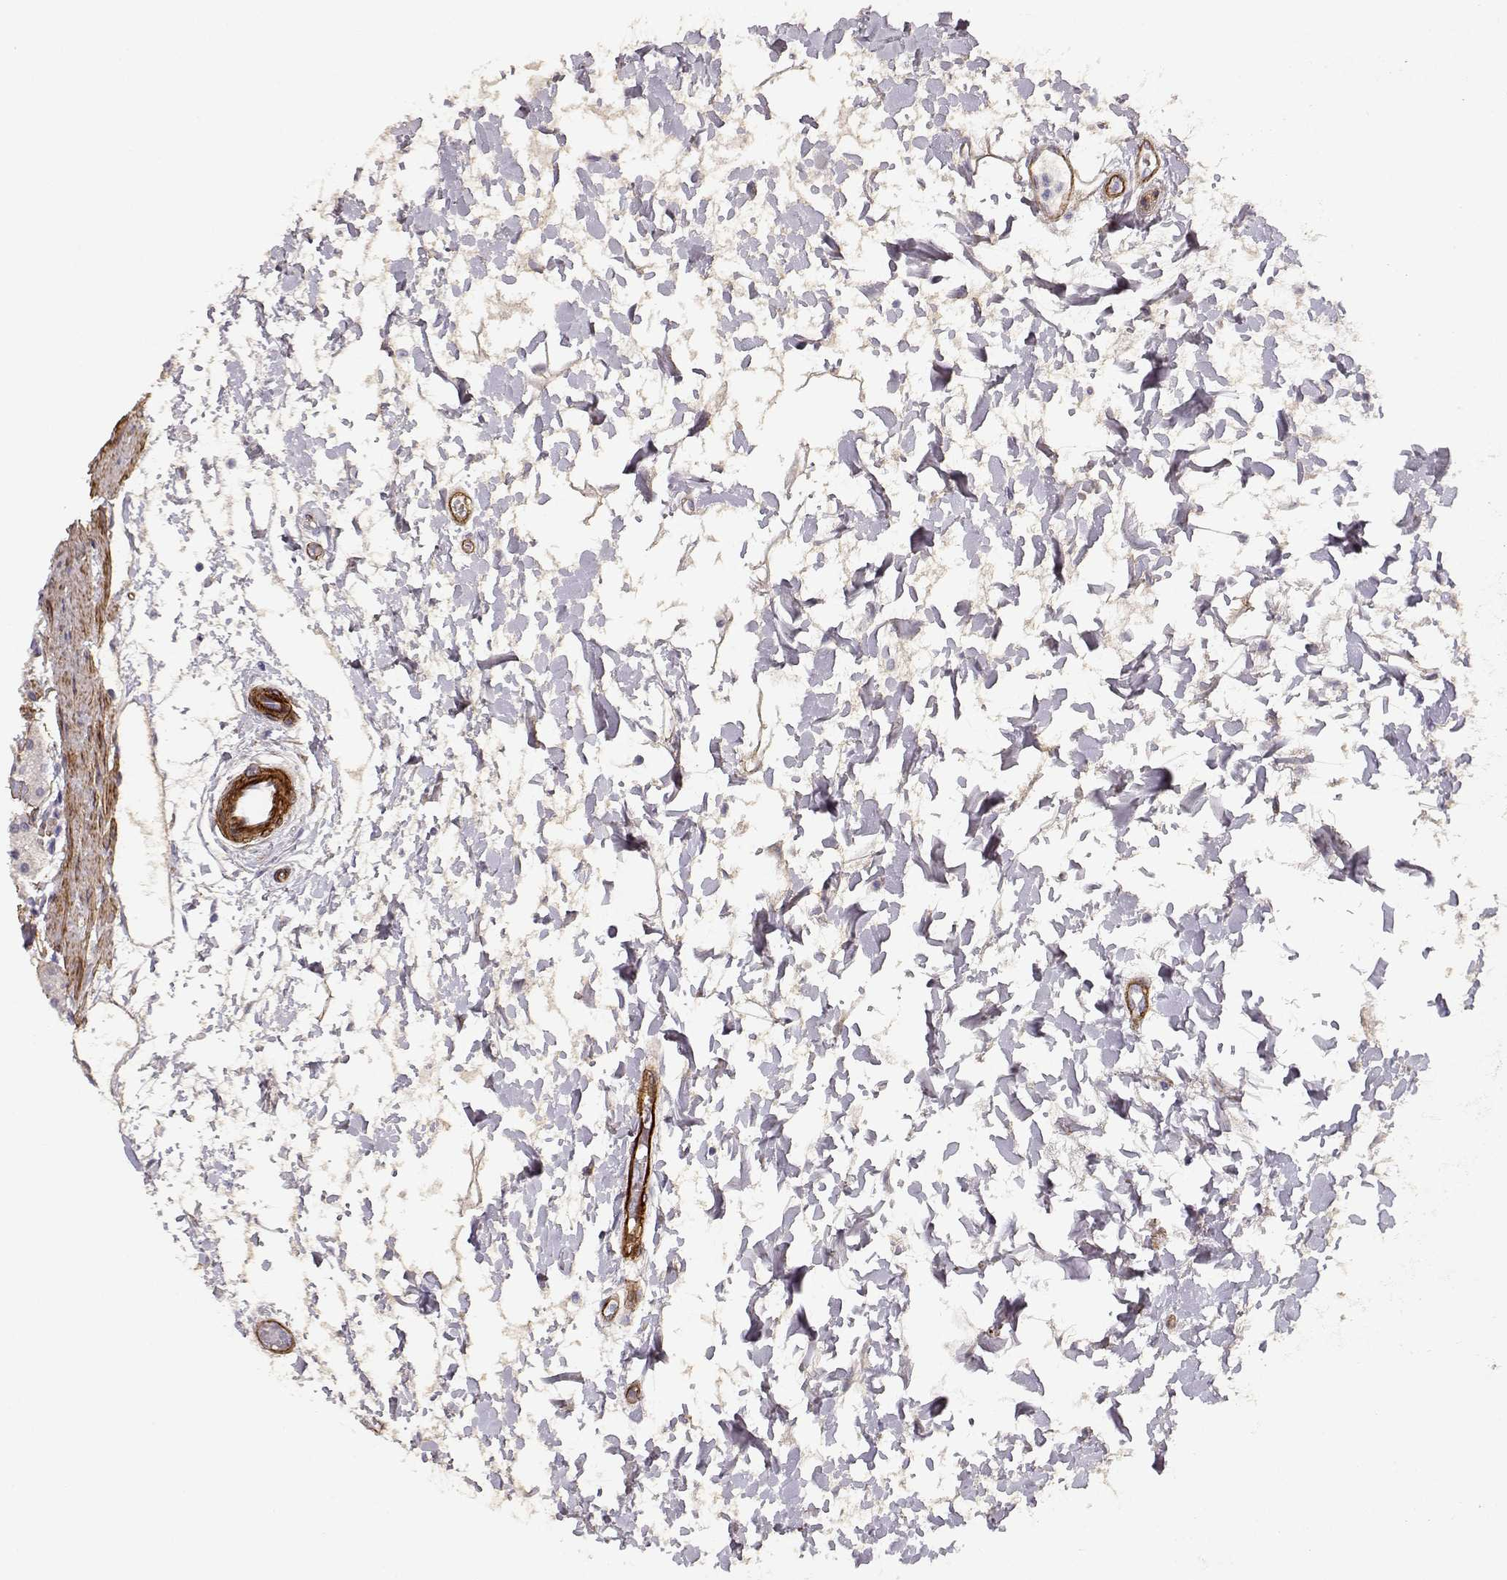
{"staining": {"intensity": "negative", "quantity": "none", "location": "none"}, "tissue": "stomach", "cell_type": "Glandular cells", "image_type": "normal", "snomed": [{"axis": "morphology", "description": "Normal tissue, NOS"}, {"axis": "topography", "description": "Stomach"}], "caption": "High power microscopy image of an immunohistochemistry (IHC) image of benign stomach, revealing no significant staining in glandular cells.", "gene": "LAMC1", "patient": {"sex": "male", "age": 54}}